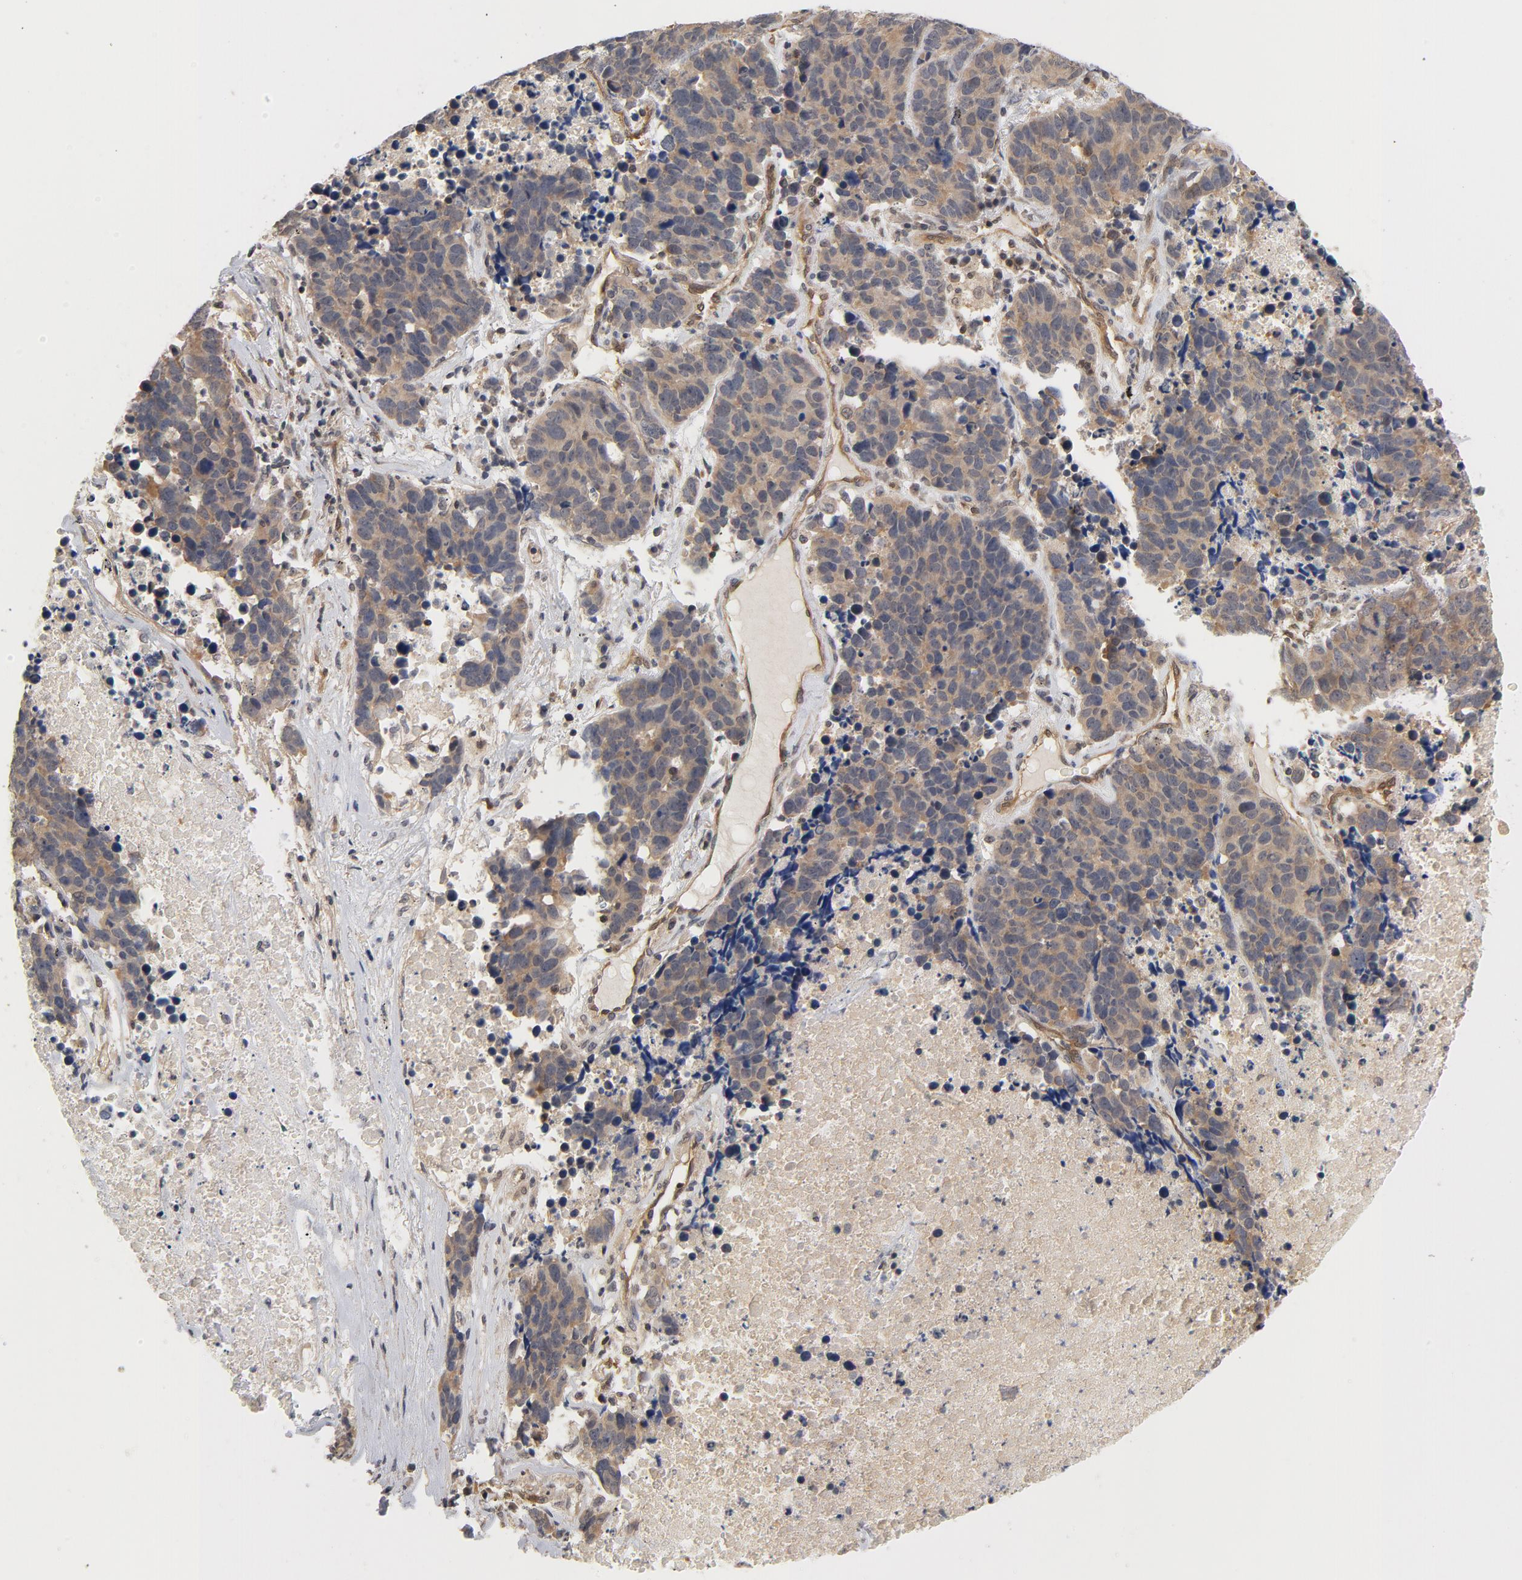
{"staining": {"intensity": "weak", "quantity": ">75%", "location": "cytoplasmic/membranous"}, "tissue": "lung cancer", "cell_type": "Tumor cells", "image_type": "cancer", "snomed": [{"axis": "morphology", "description": "Carcinoid, malignant, NOS"}, {"axis": "topography", "description": "Lung"}], "caption": "Immunohistochemistry (DAB (3,3'-diaminobenzidine)) staining of malignant carcinoid (lung) reveals weak cytoplasmic/membranous protein staining in approximately >75% of tumor cells.", "gene": "CDC37", "patient": {"sex": "male", "age": 60}}